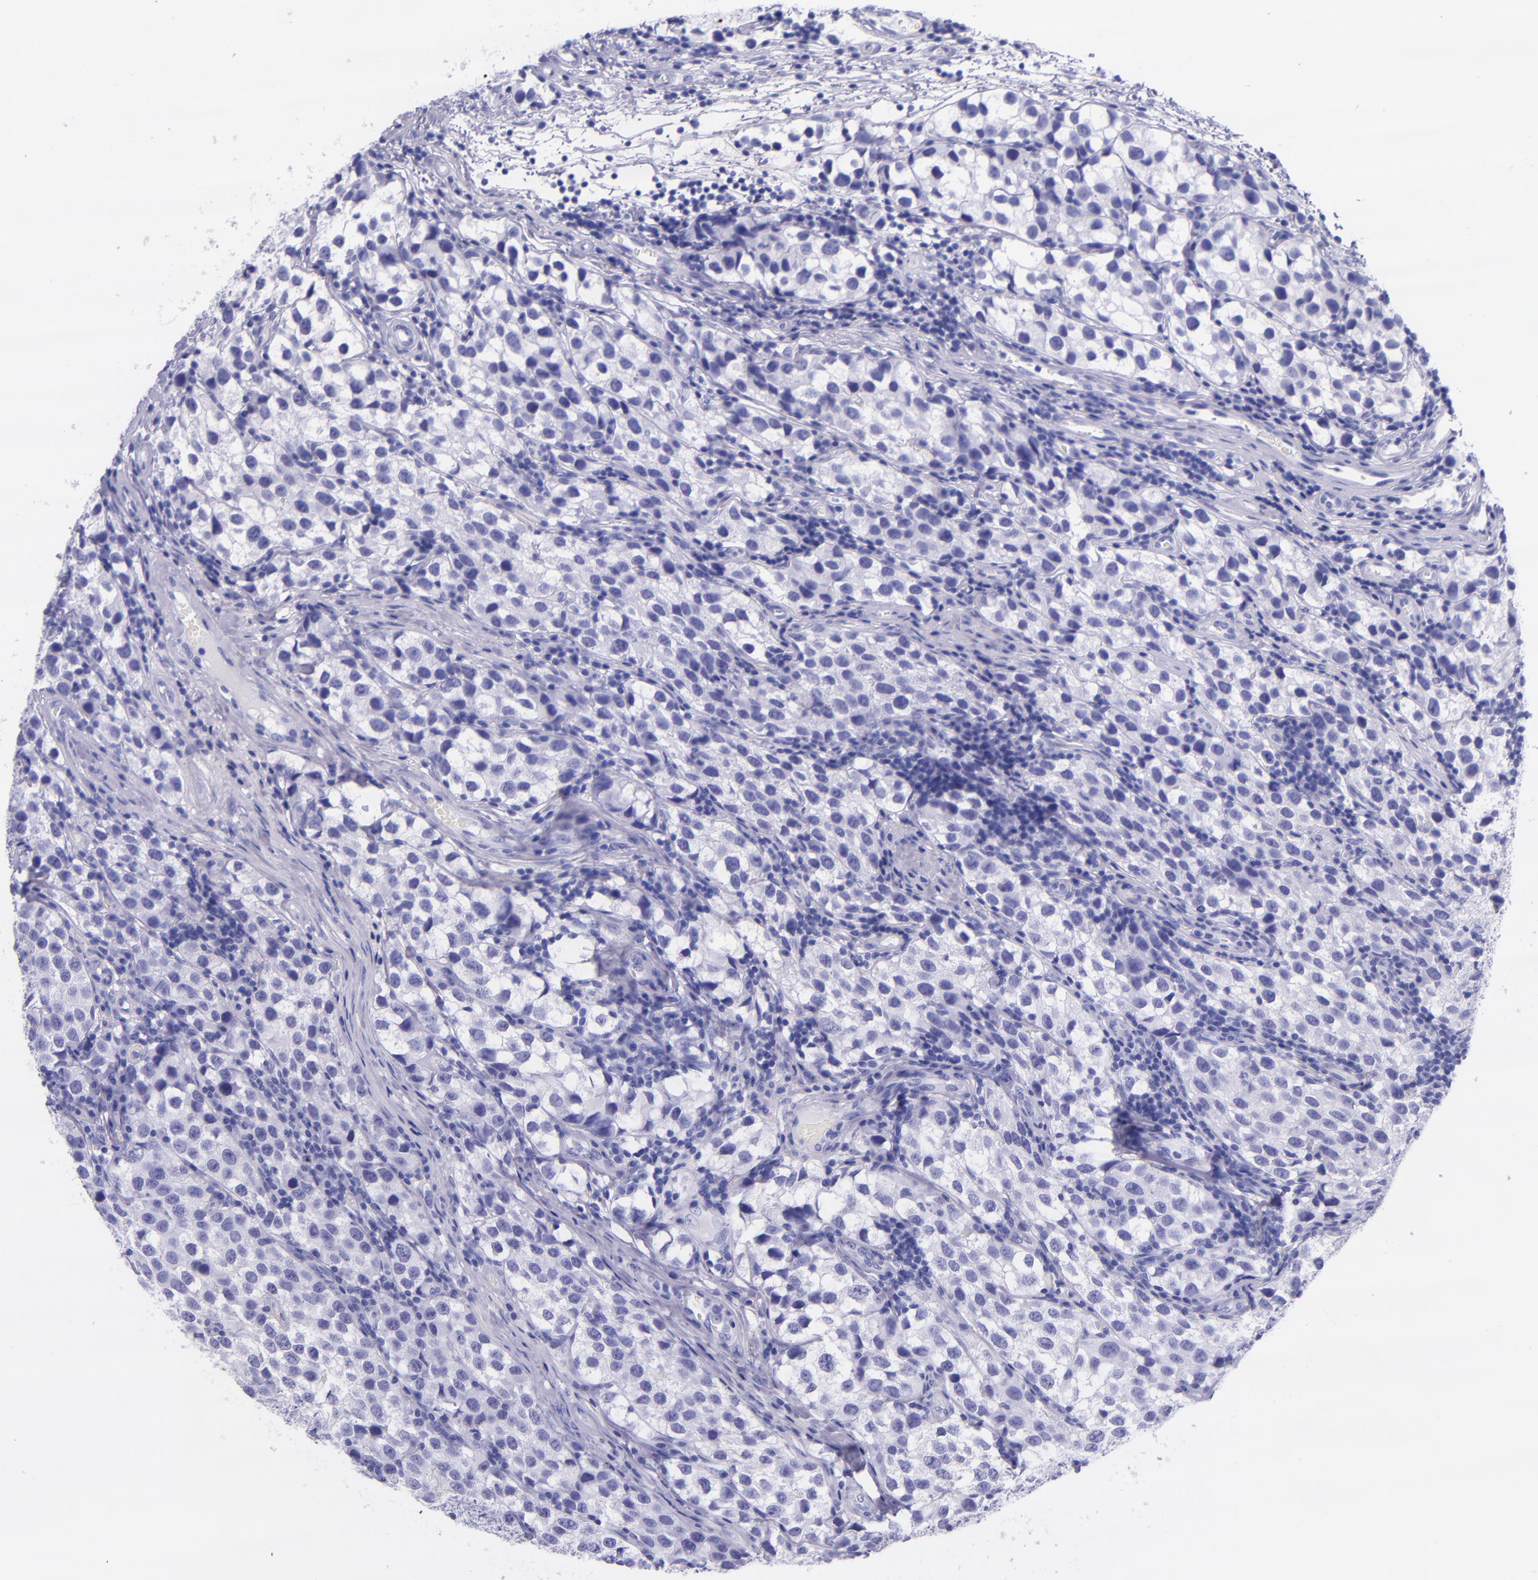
{"staining": {"intensity": "negative", "quantity": "none", "location": "none"}, "tissue": "testis cancer", "cell_type": "Tumor cells", "image_type": "cancer", "snomed": [{"axis": "morphology", "description": "Seminoma, NOS"}, {"axis": "topography", "description": "Testis"}], "caption": "The image demonstrates no significant positivity in tumor cells of testis cancer (seminoma). (DAB (3,3'-diaminobenzidine) immunohistochemistry visualized using brightfield microscopy, high magnification).", "gene": "MBP", "patient": {"sex": "male", "age": 39}}